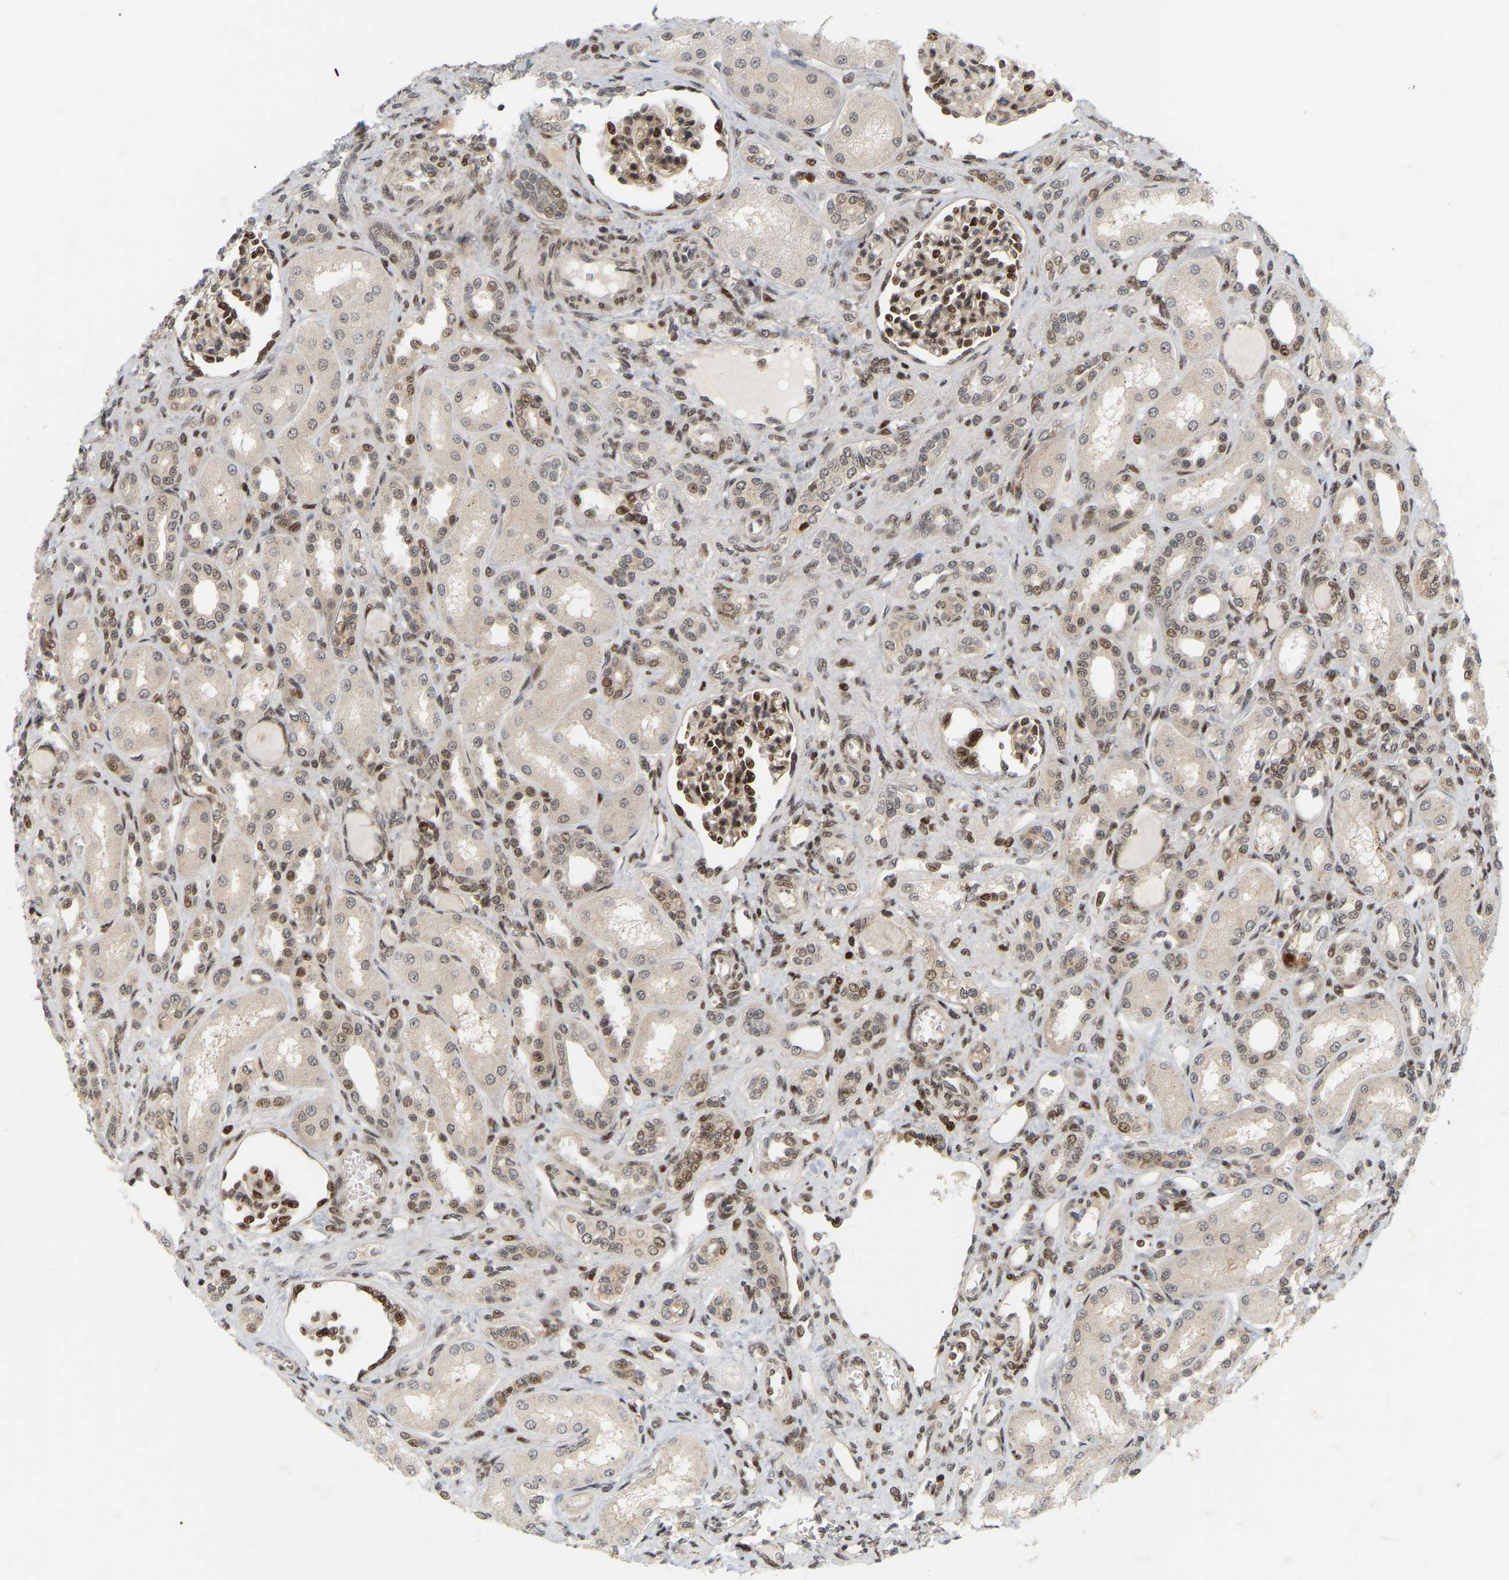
{"staining": {"intensity": "moderate", "quantity": "25%-75%", "location": "cytoplasmic/membranous,nuclear"}, "tissue": "kidney", "cell_type": "Cells in glomeruli", "image_type": "normal", "snomed": [{"axis": "morphology", "description": "Normal tissue, NOS"}, {"axis": "topography", "description": "Kidney"}], "caption": "A brown stain labels moderate cytoplasmic/membranous,nuclear staining of a protein in cells in glomeruli of normal kidney.", "gene": "NFE2L2", "patient": {"sex": "male", "age": 7}}